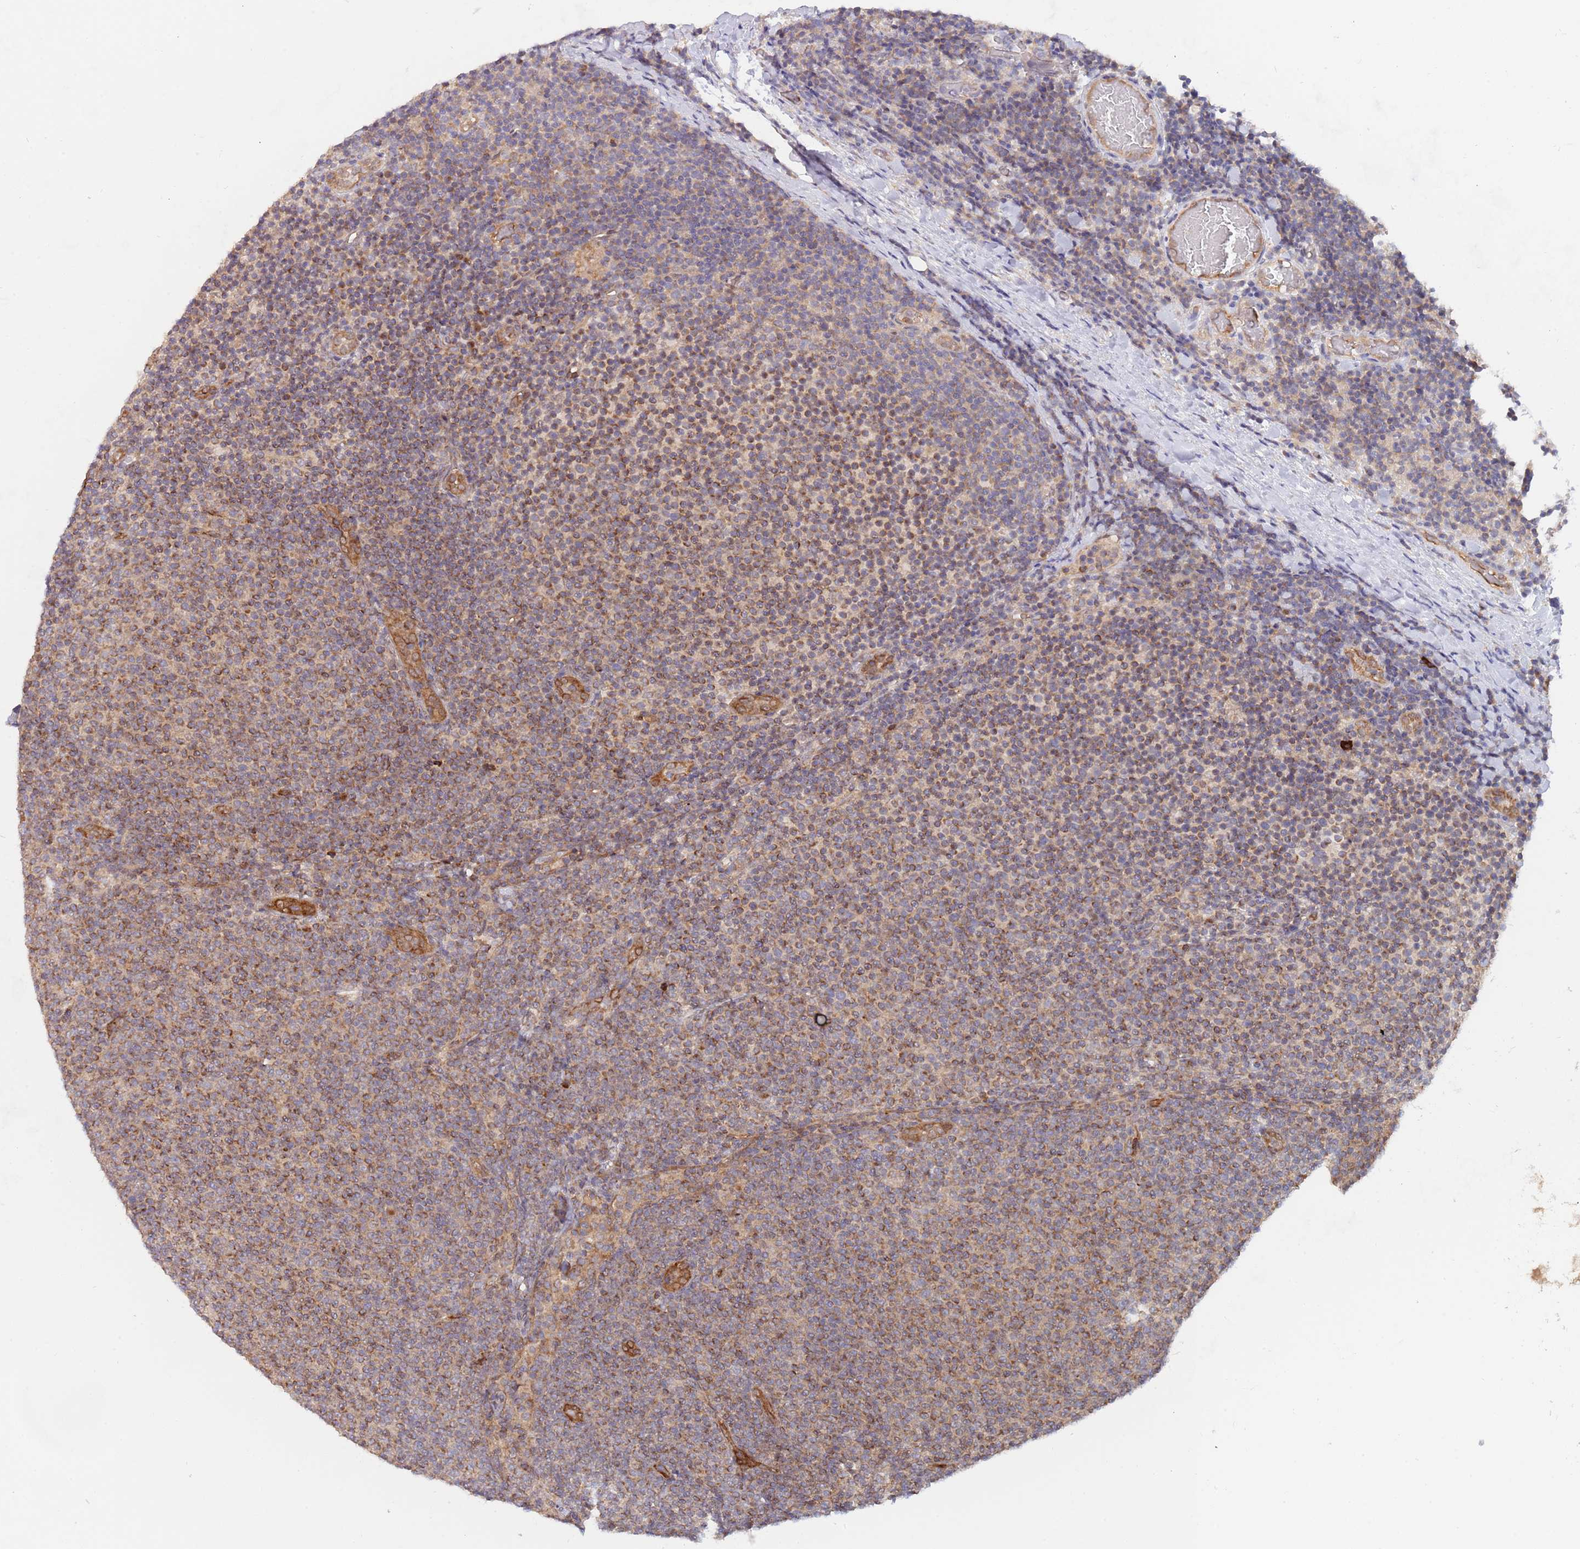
{"staining": {"intensity": "moderate", "quantity": ">75%", "location": "cytoplasmic/membranous"}, "tissue": "lymphoma", "cell_type": "Tumor cells", "image_type": "cancer", "snomed": [{"axis": "morphology", "description": "Malignant lymphoma, non-Hodgkin's type, Low grade"}, {"axis": "topography", "description": "Lymph node"}], "caption": "Immunohistochemistry (IHC) photomicrograph of neoplastic tissue: human low-grade malignant lymphoma, non-Hodgkin's type stained using immunohistochemistry (IHC) displays medium levels of moderate protein expression localized specifically in the cytoplasmic/membranous of tumor cells, appearing as a cytoplasmic/membranous brown color.", "gene": "GUK1", "patient": {"sex": "male", "age": 66}}